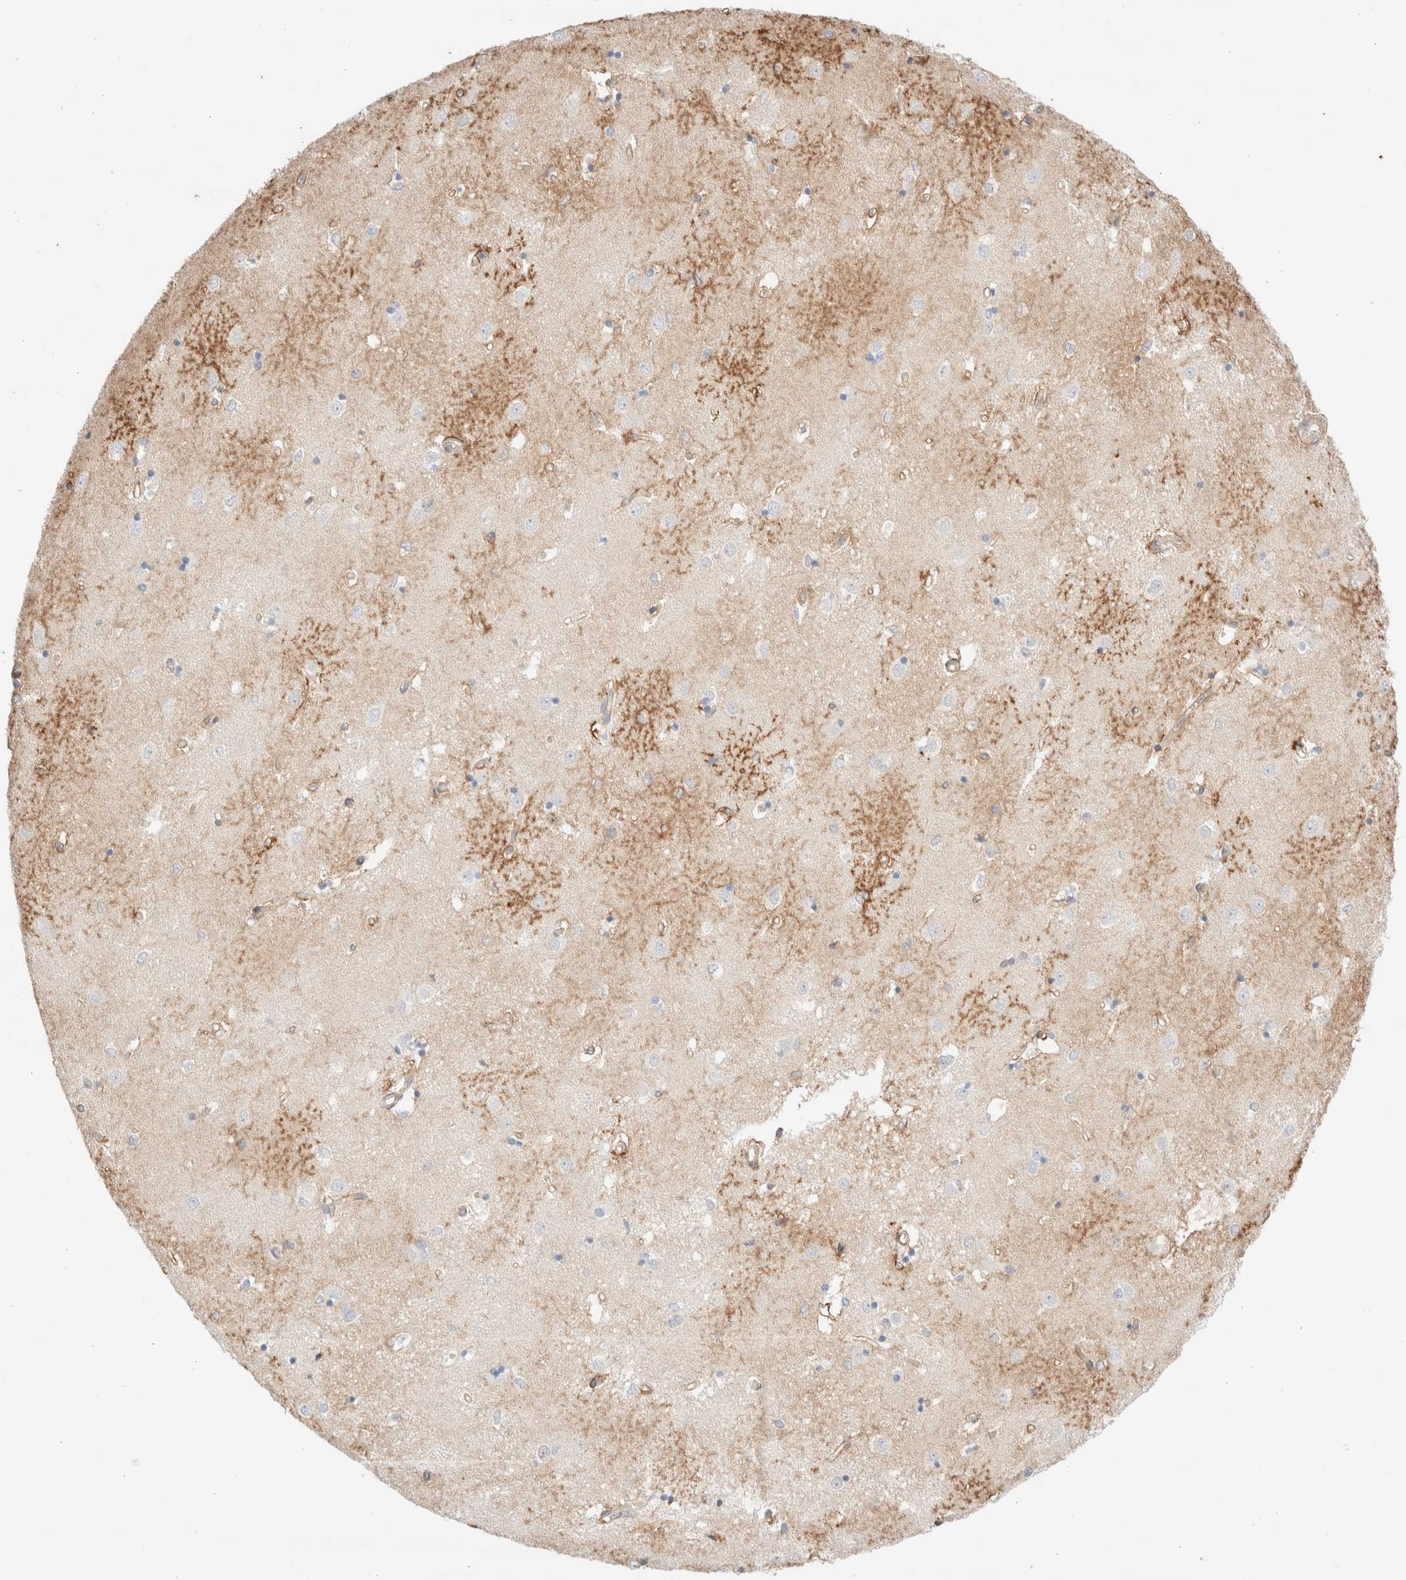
{"staining": {"intensity": "negative", "quantity": "none", "location": "none"}, "tissue": "caudate", "cell_type": "Glial cells", "image_type": "normal", "snomed": [{"axis": "morphology", "description": "Normal tissue, NOS"}, {"axis": "topography", "description": "Lateral ventricle wall"}], "caption": "High power microscopy image of an IHC image of benign caudate, revealing no significant expression in glial cells. (DAB immunohistochemistry with hematoxylin counter stain).", "gene": "NIBAN2", "patient": {"sex": "male", "age": 45}}